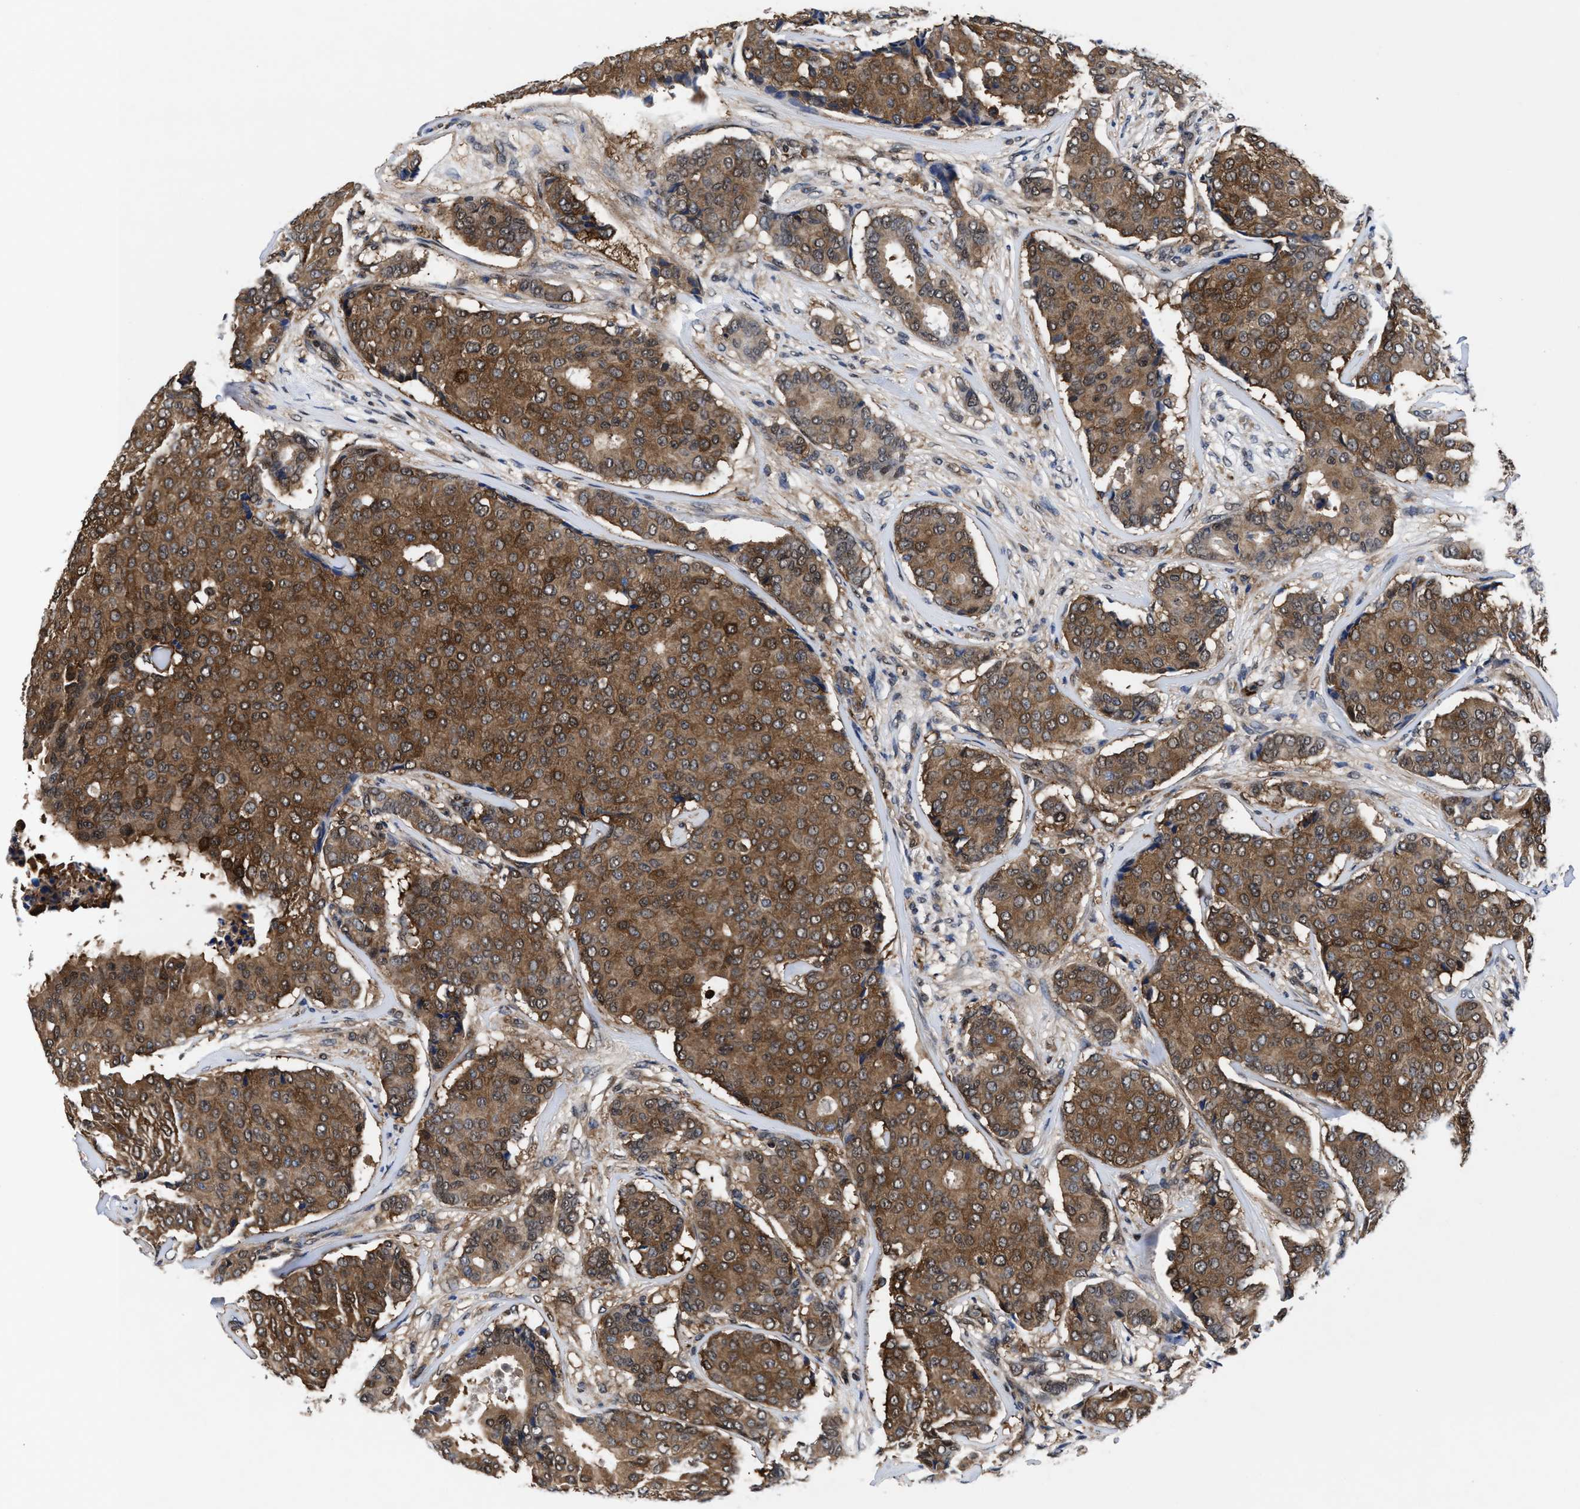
{"staining": {"intensity": "moderate", "quantity": ">75%", "location": "cytoplasmic/membranous"}, "tissue": "breast cancer", "cell_type": "Tumor cells", "image_type": "cancer", "snomed": [{"axis": "morphology", "description": "Duct carcinoma"}, {"axis": "topography", "description": "Breast"}], "caption": "Infiltrating ductal carcinoma (breast) stained with DAB IHC shows medium levels of moderate cytoplasmic/membranous positivity in approximately >75% of tumor cells. The staining is performed using DAB (3,3'-diaminobenzidine) brown chromogen to label protein expression. The nuclei are counter-stained blue using hematoxylin.", "gene": "ACLY", "patient": {"sex": "female", "age": 75}}